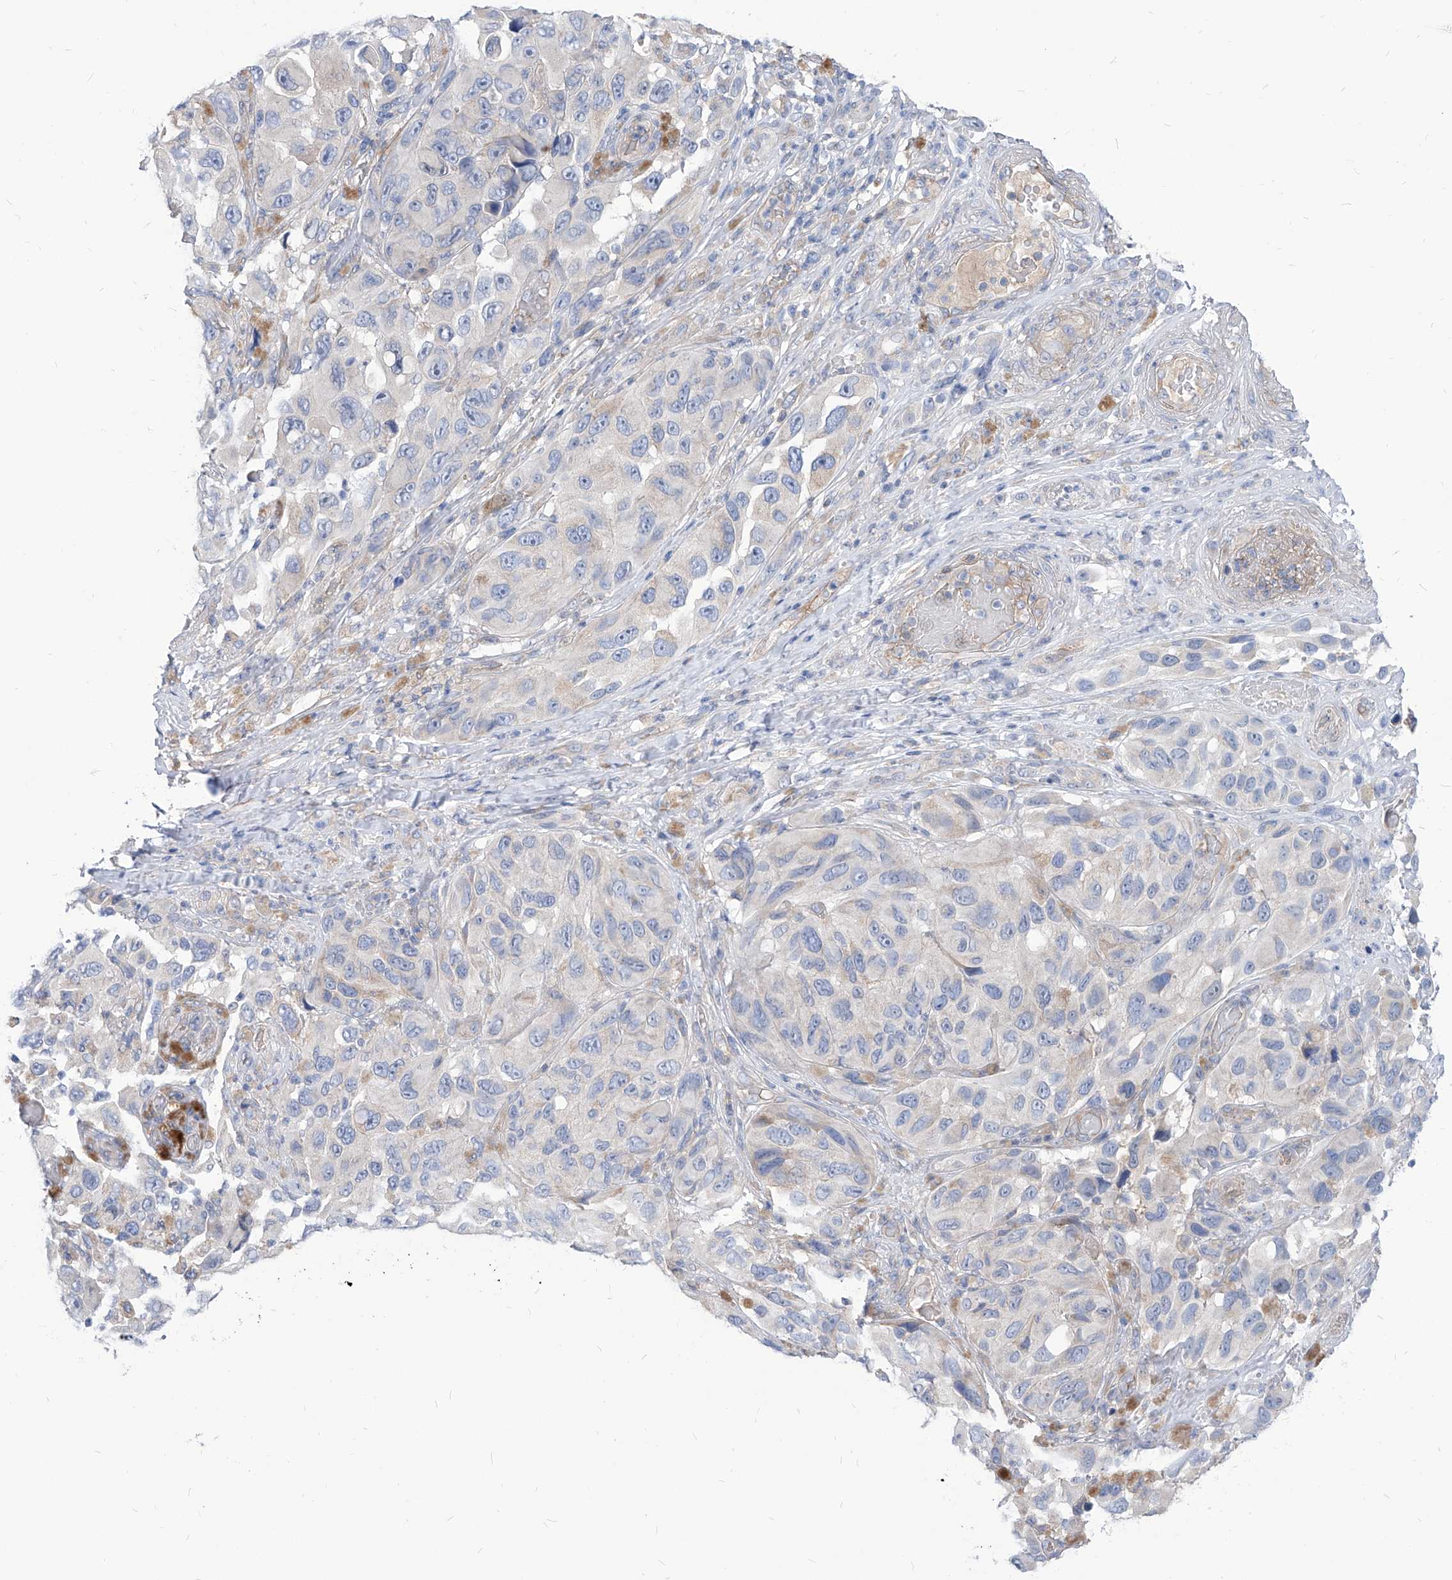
{"staining": {"intensity": "negative", "quantity": "none", "location": "none"}, "tissue": "melanoma", "cell_type": "Tumor cells", "image_type": "cancer", "snomed": [{"axis": "morphology", "description": "Malignant melanoma, NOS"}, {"axis": "topography", "description": "Skin"}], "caption": "Tumor cells are negative for brown protein staining in melanoma.", "gene": "AKAP10", "patient": {"sex": "female", "age": 73}}